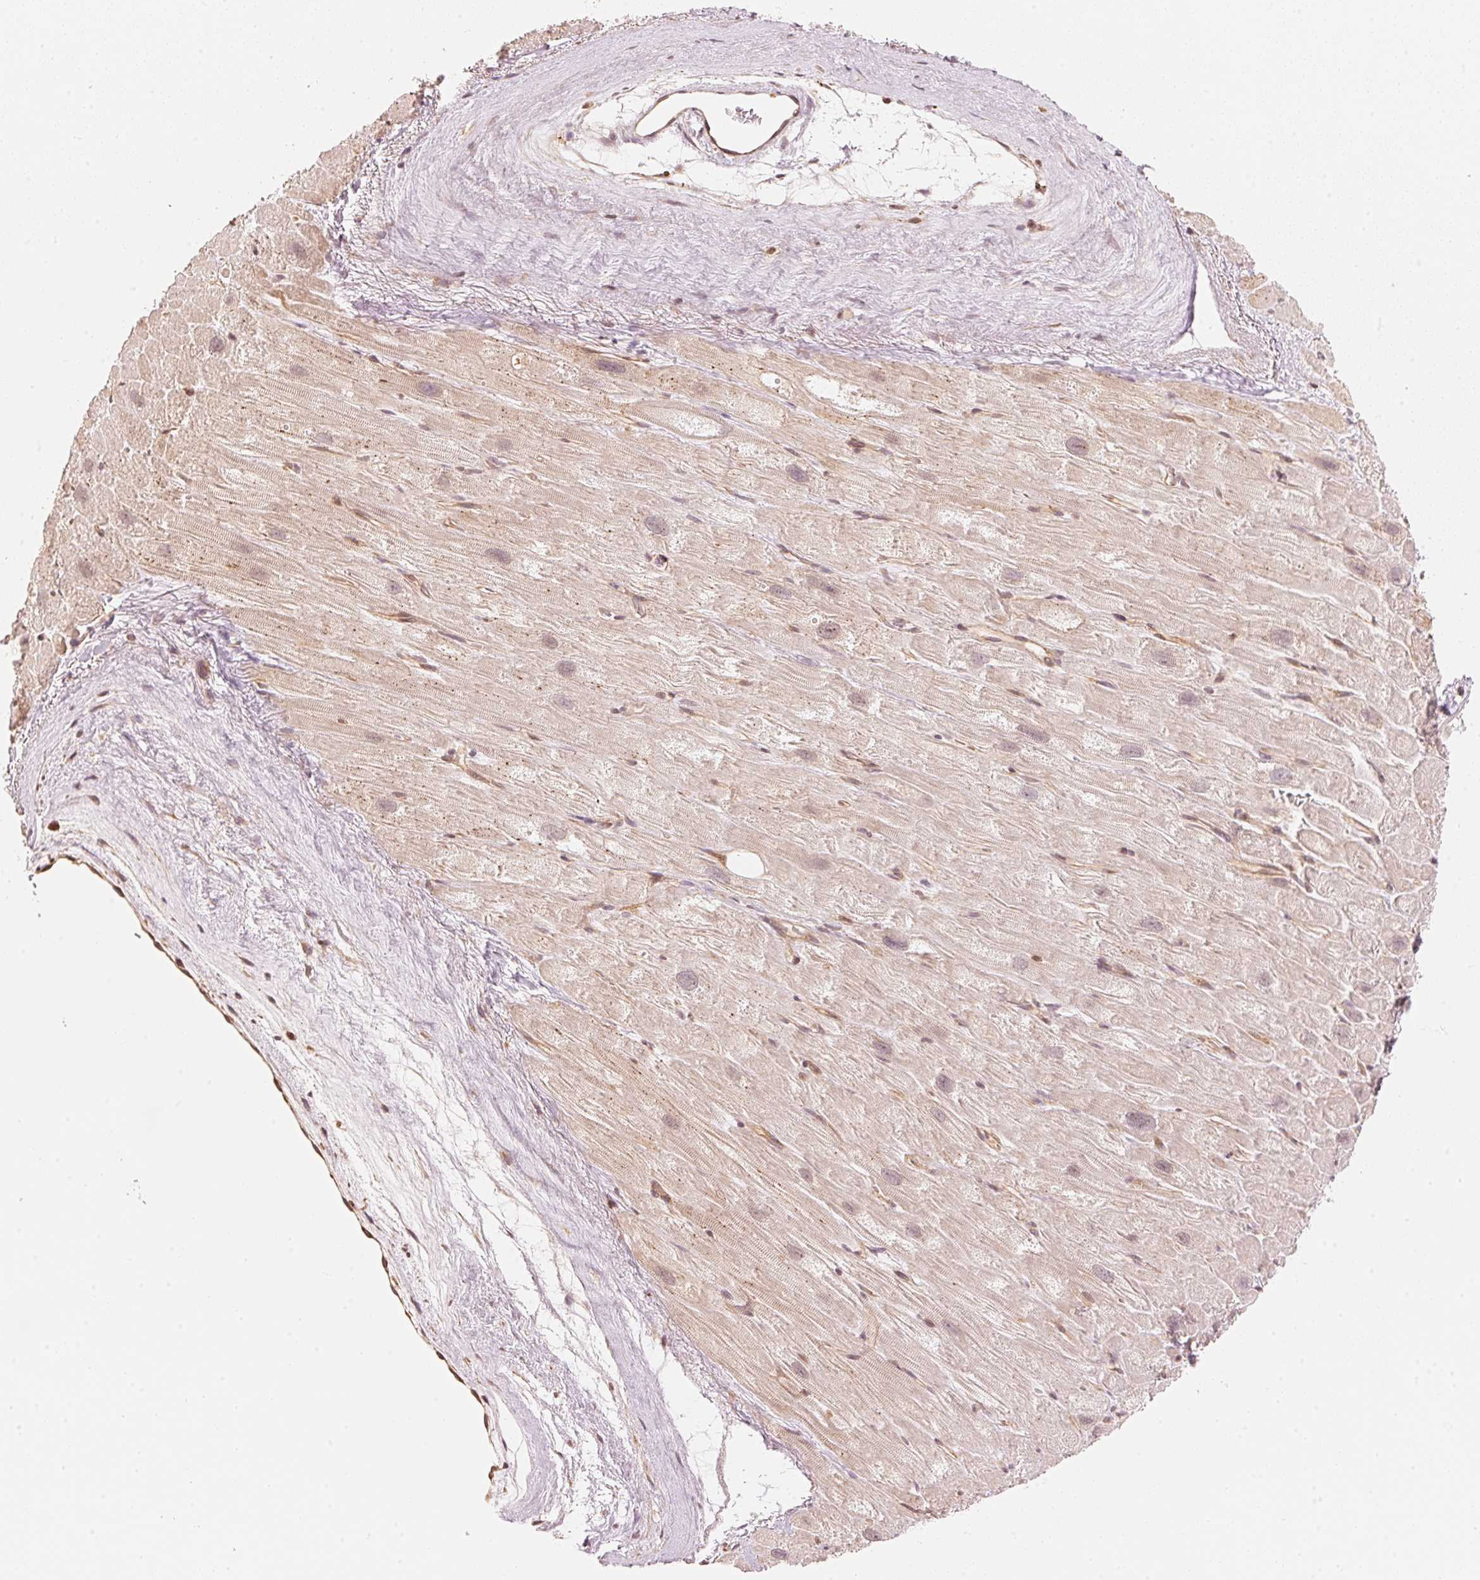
{"staining": {"intensity": "weak", "quantity": "<25%", "location": "cytoplasmic/membranous"}, "tissue": "heart muscle", "cell_type": "Cardiomyocytes", "image_type": "normal", "snomed": [{"axis": "morphology", "description": "Normal tissue, NOS"}, {"axis": "topography", "description": "Heart"}], "caption": "IHC image of unremarkable human heart muscle stained for a protein (brown), which shows no positivity in cardiomyocytes.", "gene": "PRKN", "patient": {"sex": "male", "age": 61}}